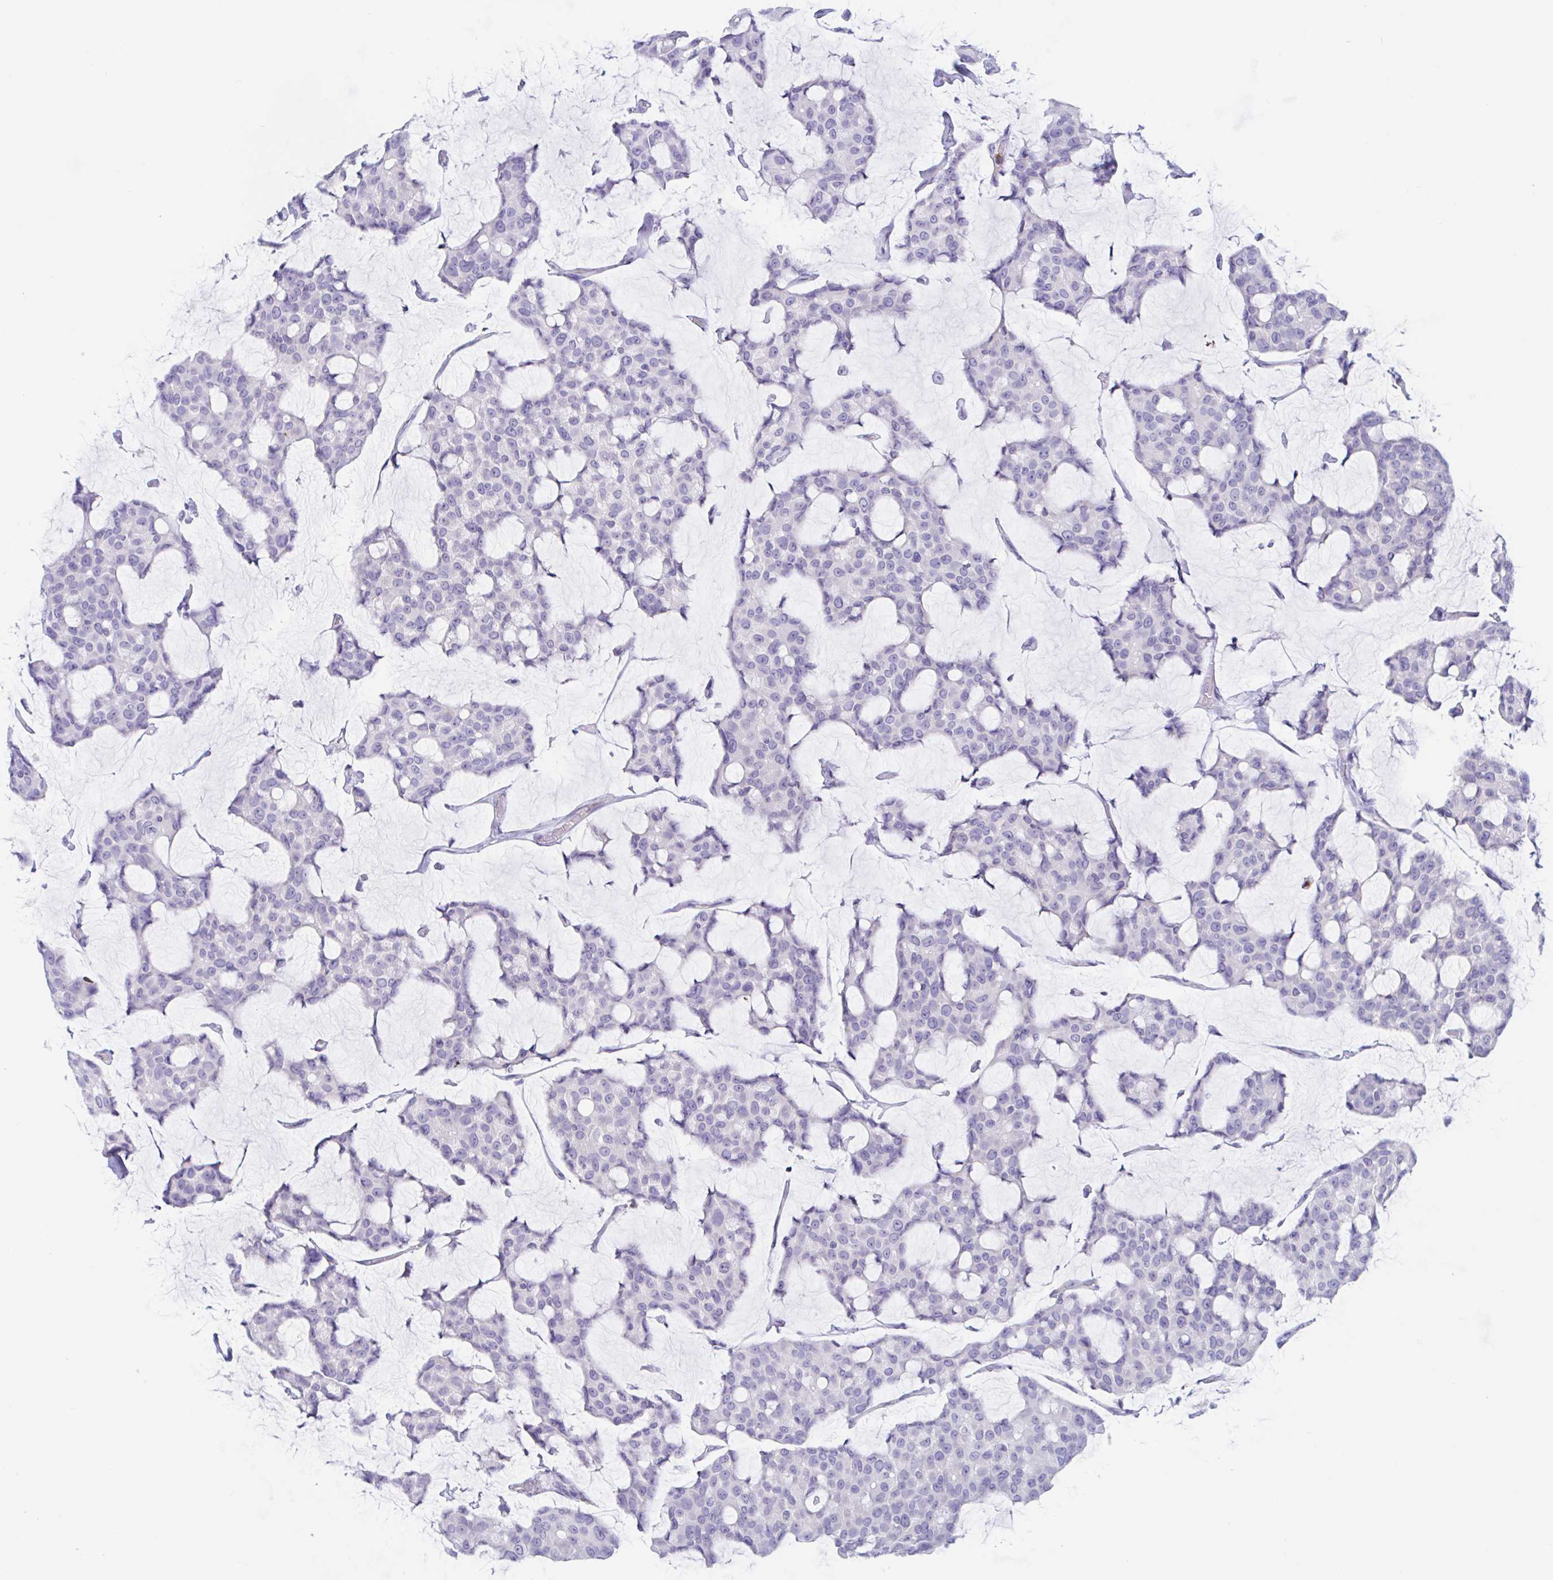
{"staining": {"intensity": "negative", "quantity": "none", "location": "none"}, "tissue": "breast cancer", "cell_type": "Tumor cells", "image_type": "cancer", "snomed": [{"axis": "morphology", "description": "Duct carcinoma"}, {"axis": "topography", "description": "Breast"}], "caption": "This is an immunohistochemistry (IHC) histopathology image of breast intraductal carcinoma. There is no staining in tumor cells.", "gene": "ZNHIT2", "patient": {"sex": "female", "age": 91}}